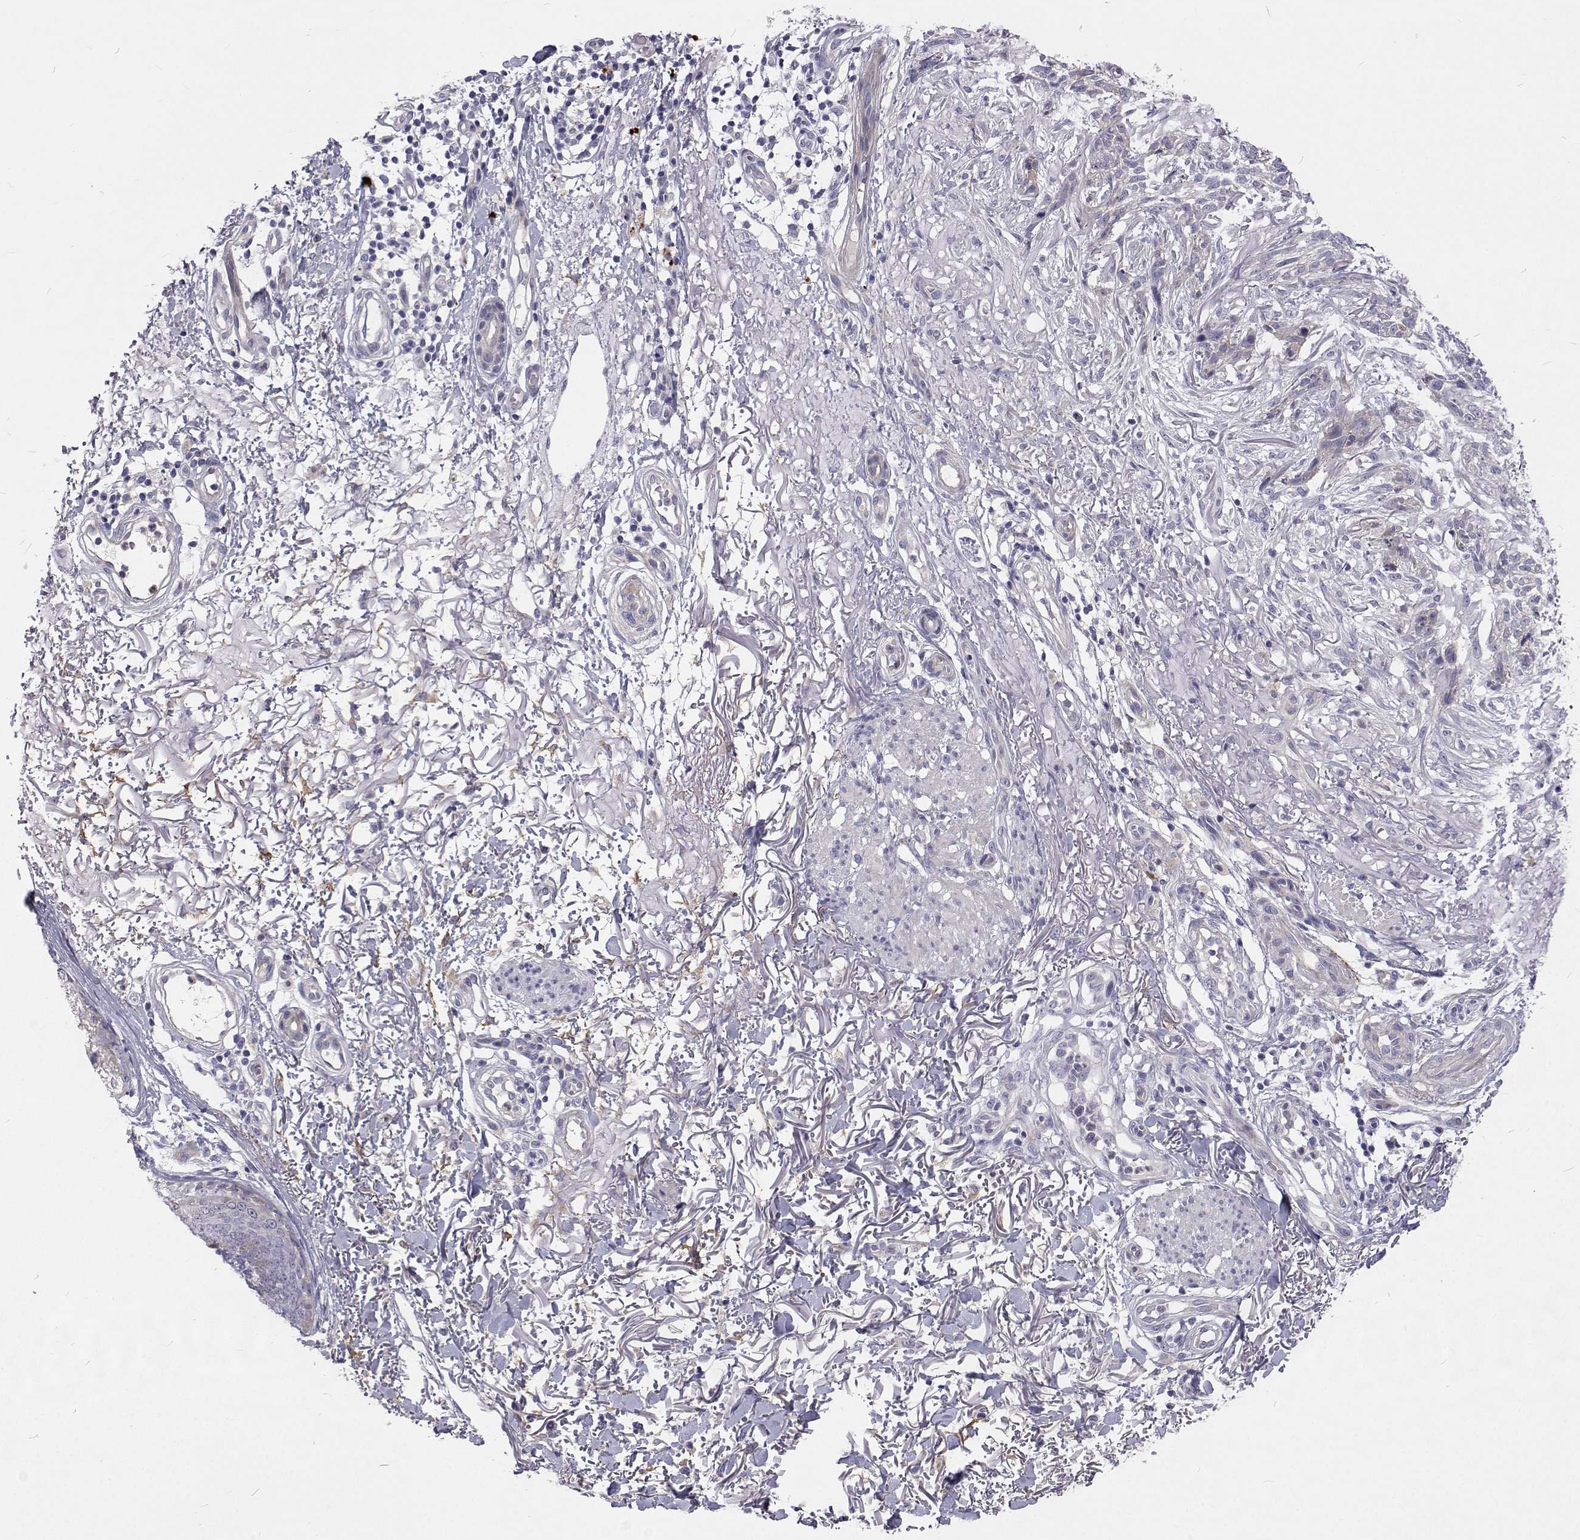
{"staining": {"intensity": "negative", "quantity": "none", "location": "none"}, "tissue": "skin cancer", "cell_type": "Tumor cells", "image_type": "cancer", "snomed": [{"axis": "morphology", "description": "Basal cell carcinoma"}, {"axis": "topography", "description": "Skin"}], "caption": "The micrograph shows no staining of tumor cells in skin cancer (basal cell carcinoma).", "gene": "NPR3", "patient": {"sex": "male", "age": 74}}